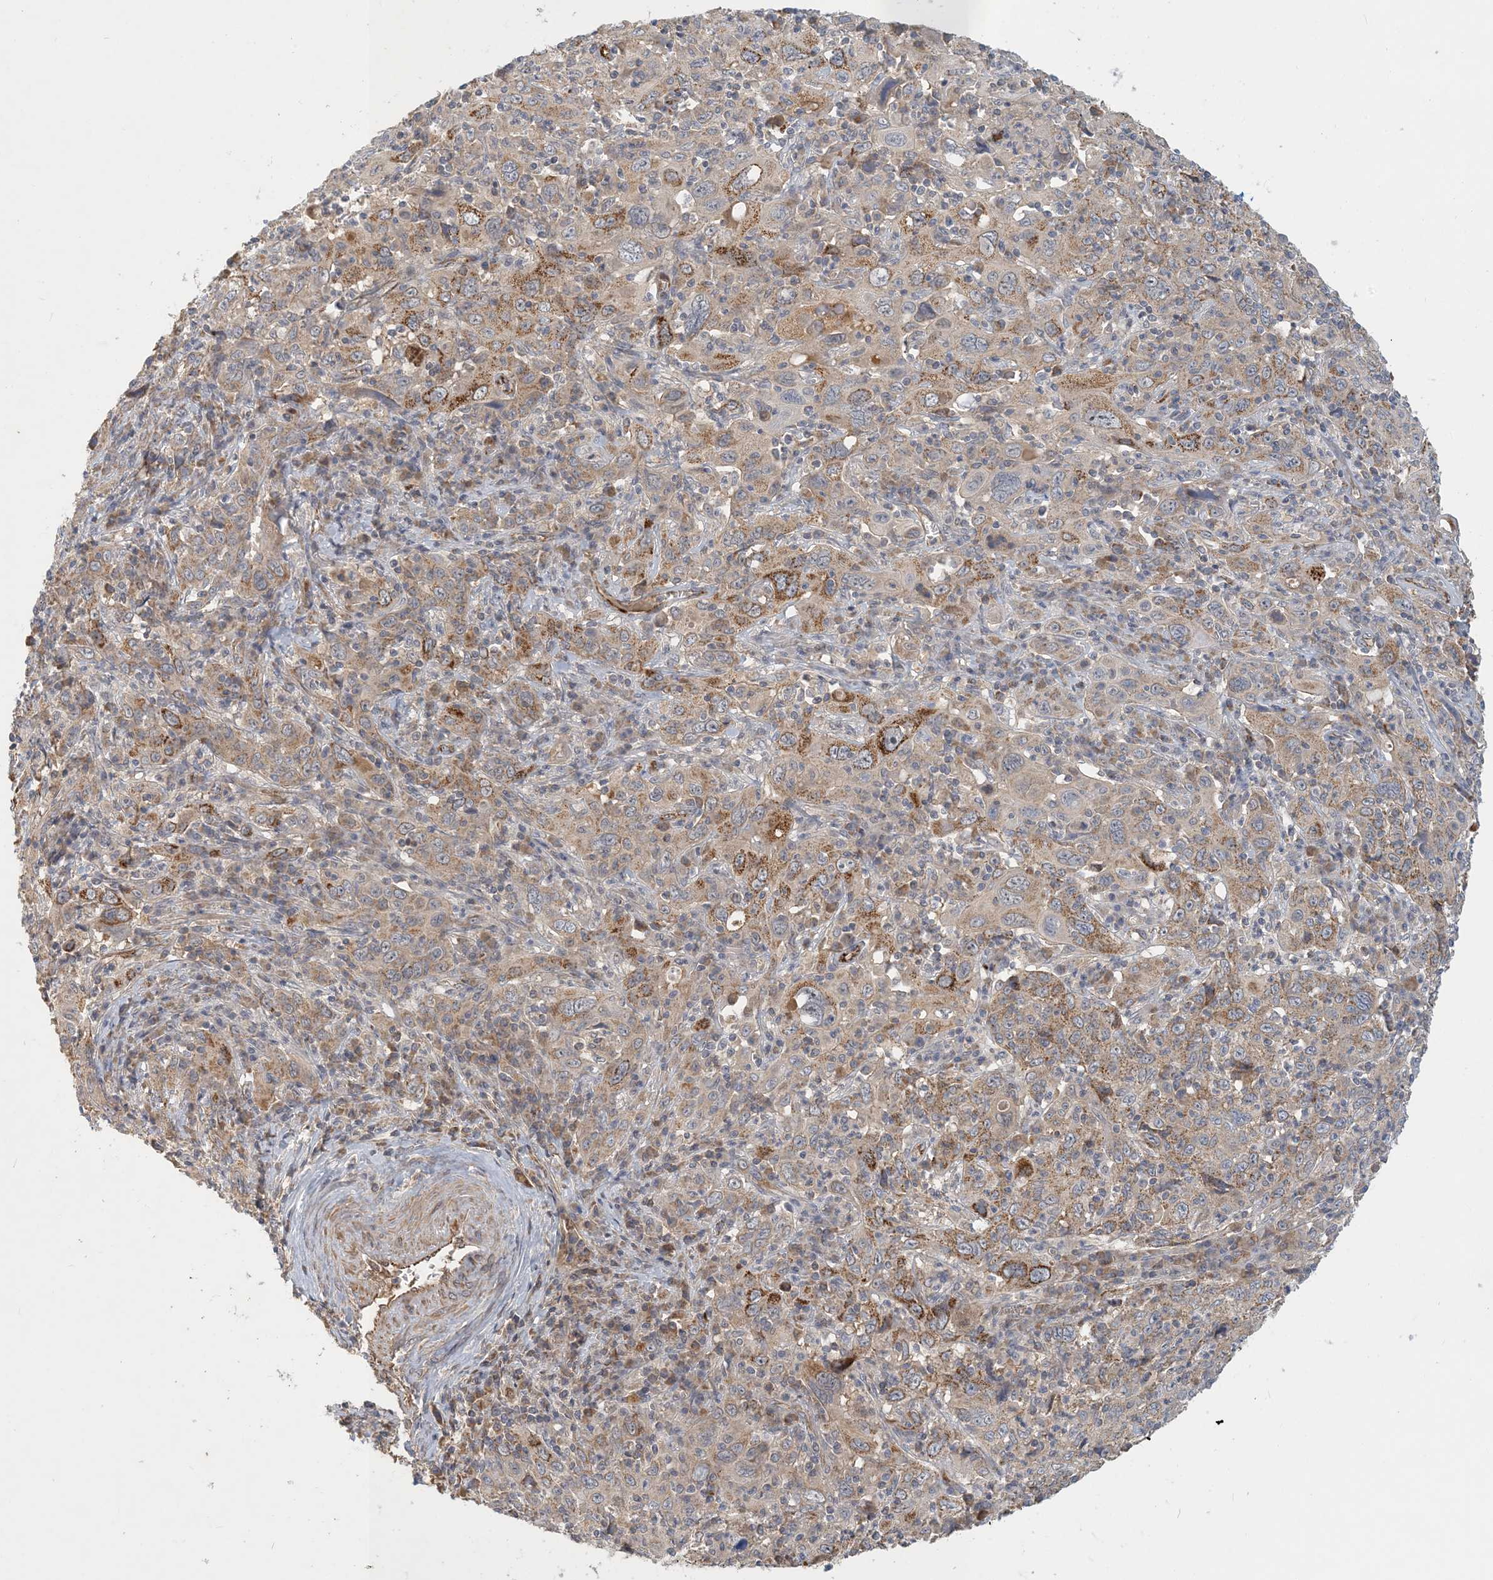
{"staining": {"intensity": "weak", "quantity": ">75%", "location": "cytoplasmic/membranous"}, "tissue": "cervical cancer", "cell_type": "Tumor cells", "image_type": "cancer", "snomed": [{"axis": "morphology", "description": "Squamous cell carcinoma, NOS"}, {"axis": "topography", "description": "Cervix"}], "caption": "Immunohistochemistry photomicrograph of cervical cancer (squamous cell carcinoma) stained for a protein (brown), which exhibits low levels of weak cytoplasmic/membranous positivity in approximately >75% of tumor cells.", "gene": "ZBTB3", "patient": {"sex": "female", "age": 46}}